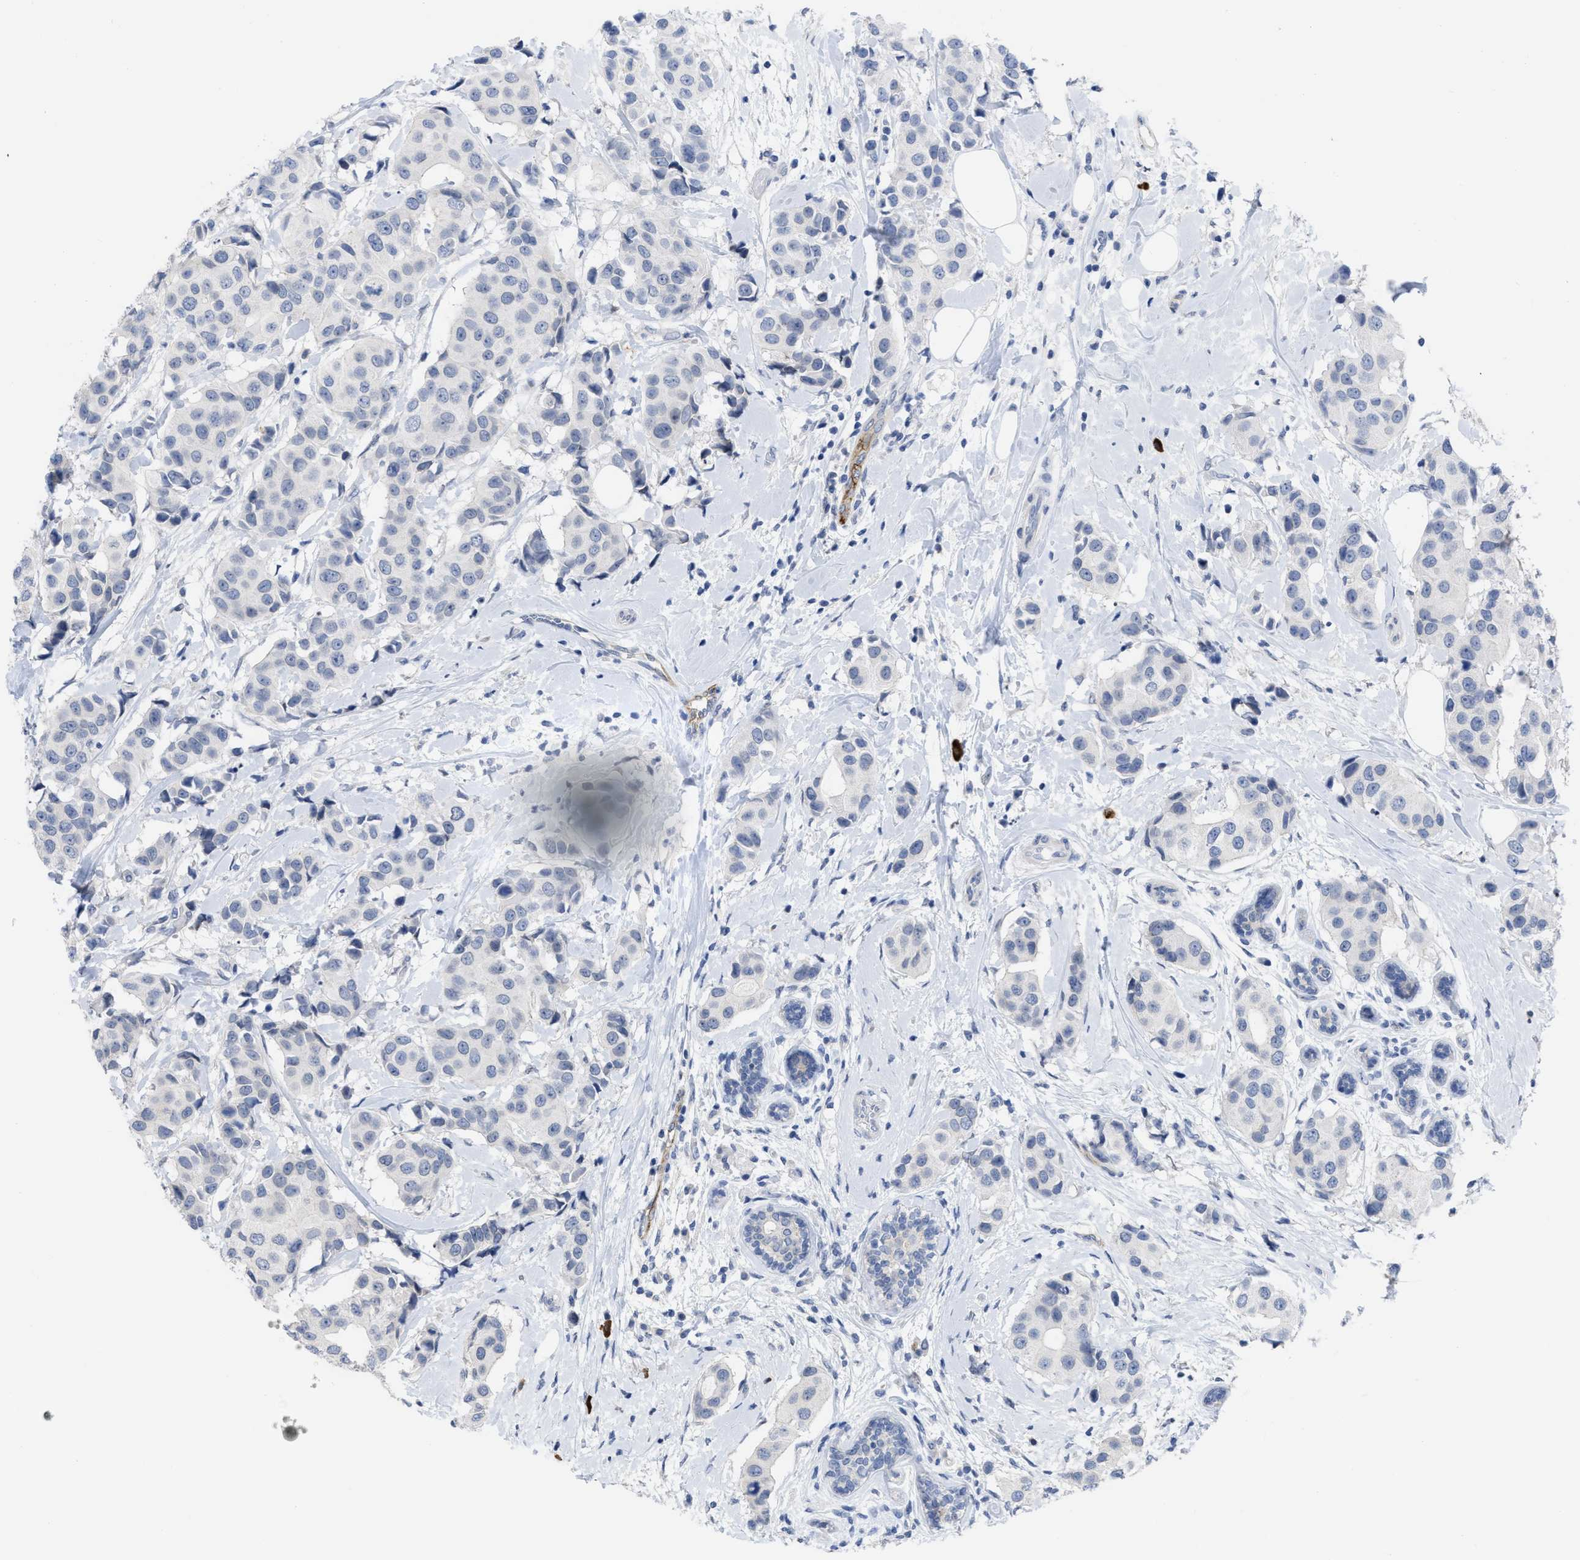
{"staining": {"intensity": "negative", "quantity": "none", "location": "none"}, "tissue": "breast cancer", "cell_type": "Tumor cells", "image_type": "cancer", "snomed": [{"axis": "morphology", "description": "Normal tissue, NOS"}, {"axis": "morphology", "description": "Duct carcinoma"}, {"axis": "topography", "description": "Breast"}], "caption": "The image reveals no significant staining in tumor cells of breast cancer (intraductal carcinoma).", "gene": "ACKR1", "patient": {"sex": "female", "age": 39}}